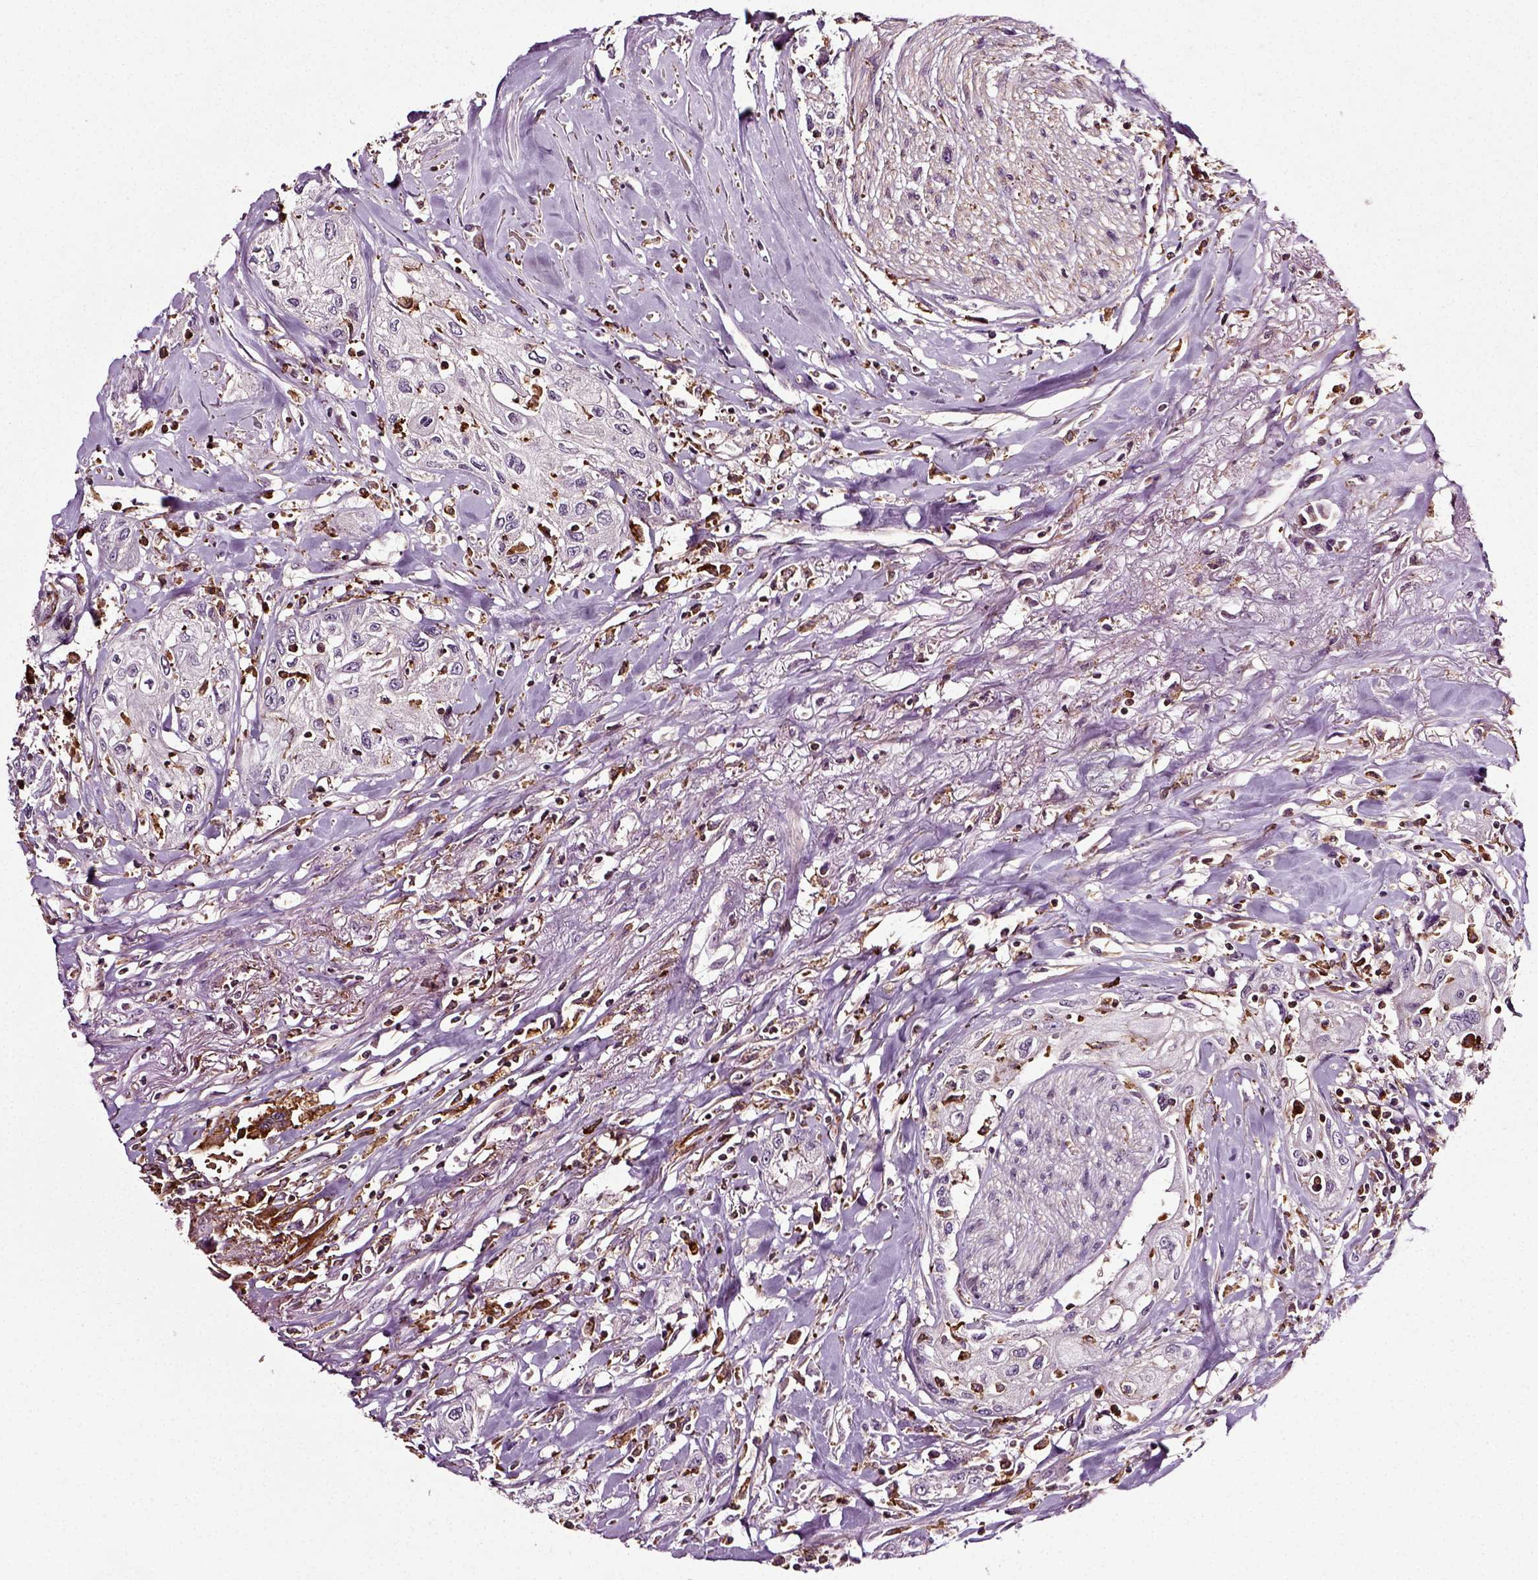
{"staining": {"intensity": "negative", "quantity": "none", "location": "none"}, "tissue": "head and neck cancer", "cell_type": "Tumor cells", "image_type": "cancer", "snomed": [{"axis": "morphology", "description": "Normal tissue, NOS"}, {"axis": "morphology", "description": "Squamous cell carcinoma, NOS"}, {"axis": "topography", "description": "Oral tissue"}, {"axis": "topography", "description": "Peripheral nerve tissue"}, {"axis": "topography", "description": "Head-Neck"}], "caption": "There is no significant positivity in tumor cells of head and neck cancer.", "gene": "RHOF", "patient": {"sex": "female", "age": 59}}